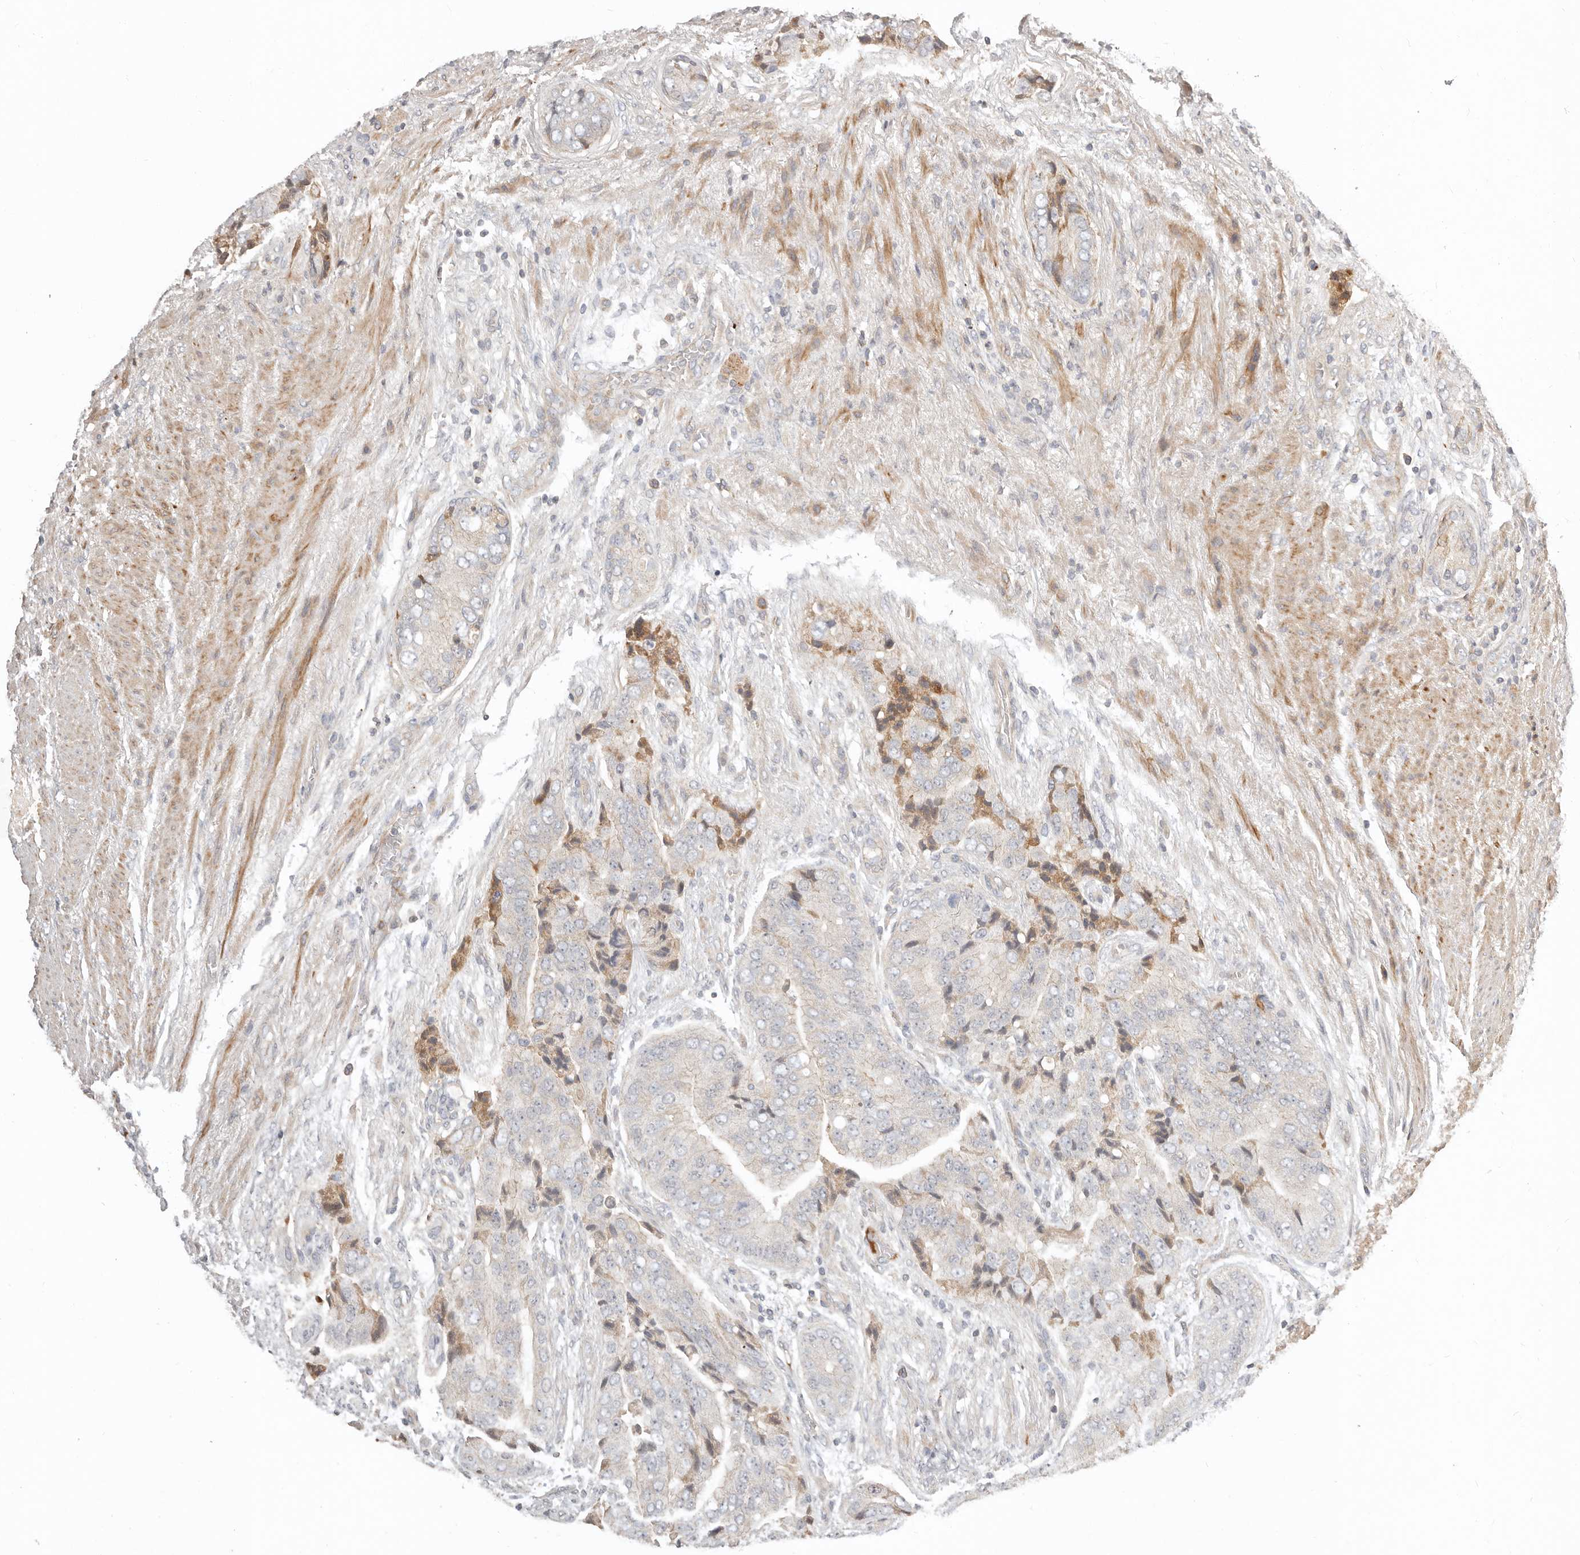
{"staining": {"intensity": "negative", "quantity": "none", "location": "none"}, "tissue": "prostate cancer", "cell_type": "Tumor cells", "image_type": "cancer", "snomed": [{"axis": "morphology", "description": "Adenocarcinoma, High grade"}, {"axis": "topography", "description": "Prostate"}], "caption": "Histopathology image shows no protein positivity in tumor cells of prostate cancer tissue.", "gene": "MTFR2", "patient": {"sex": "male", "age": 70}}